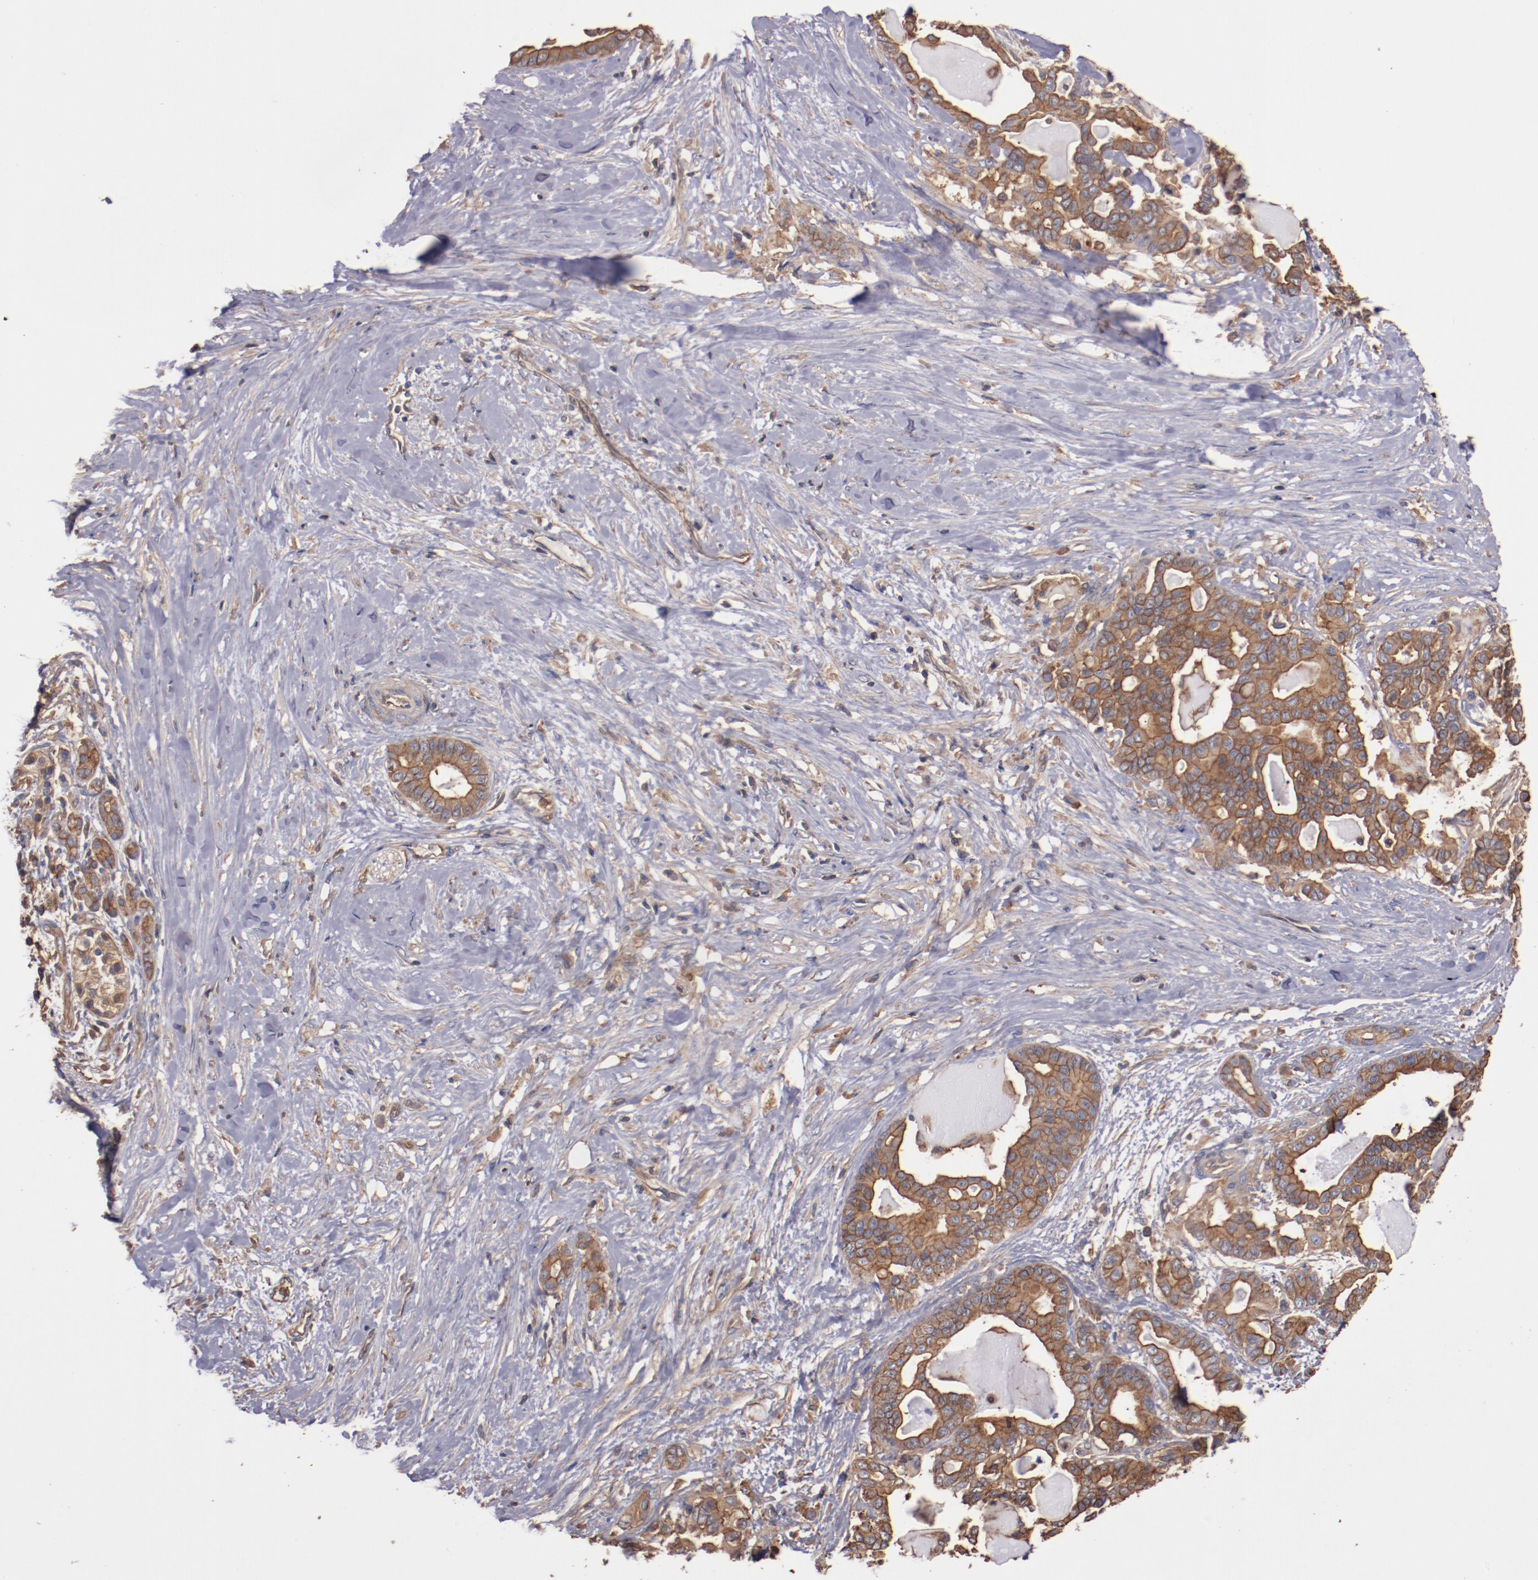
{"staining": {"intensity": "strong", "quantity": ">75%", "location": "cytoplasmic/membranous"}, "tissue": "pancreatic cancer", "cell_type": "Tumor cells", "image_type": "cancer", "snomed": [{"axis": "morphology", "description": "Adenocarcinoma, NOS"}, {"axis": "topography", "description": "Pancreas"}], "caption": "Tumor cells demonstrate high levels of strong cytoplasmic/membranous positivity in approximately >75% of cells in pancreatic adenocarcinoma. The staining is performed using DAB (3,3'-diaminobenzidine) brown chromogen to label protein expression. The nuclei are counter-stained blue using hematoxylin.", "gene": "TMOD3", "patient": {"sex": "male", "age": 63}}